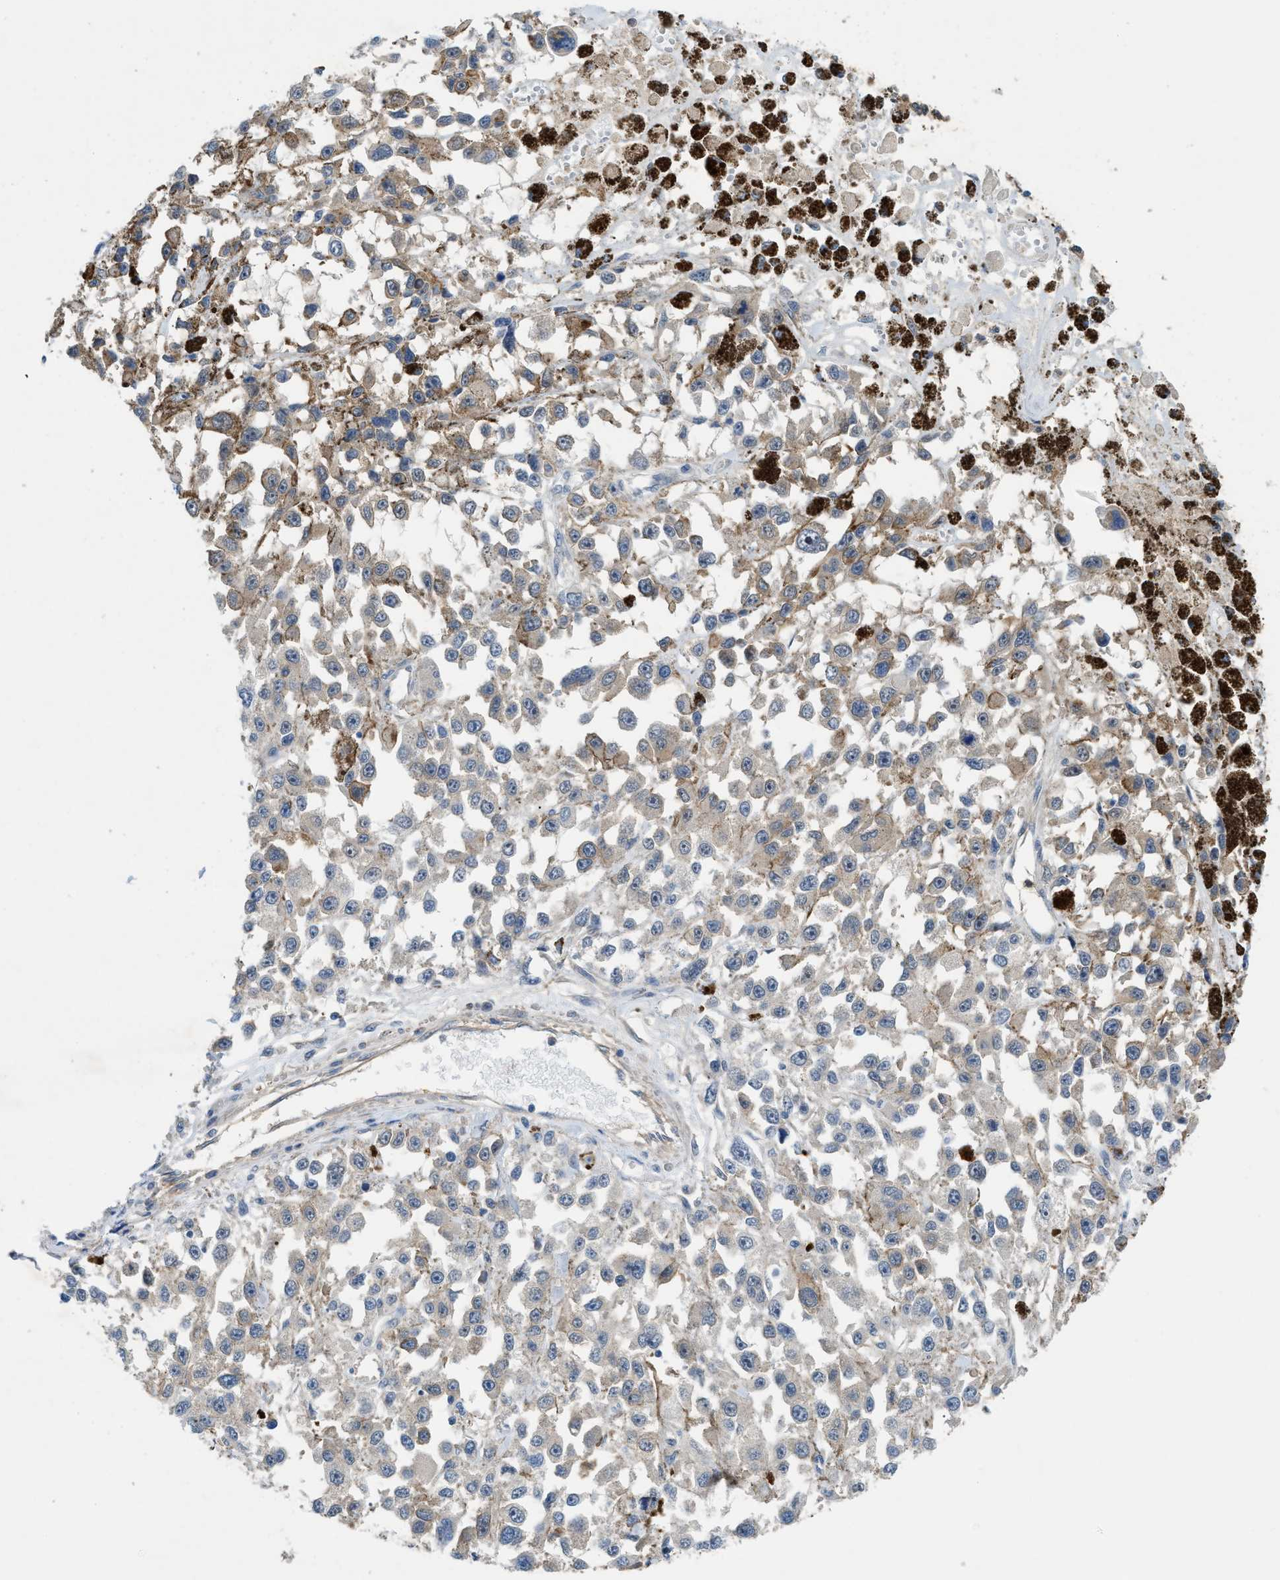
{"staining": {"intensity": "moderate", "quantity": "25%-75%", "location": "cytoplasmic/membranous"}, "tissue": "melanoma", "cell_type": "Tumor cells", "image_type": "cancer", "snomed": [{"axis": "morphology", "description": "Malignant melanoma, Metastatic site"}, {"axis": "topography", "description": "Lymph node"}], "caption": "Immunohistochemical staining of human malignant melanoma (metastatic site) shows medium levels of moderate cytoplasmic/membranous positivity in about 25%-75% of tumor cells.", "gene": "TRAK2", "patient": {"sex": "male", "age": 59}}